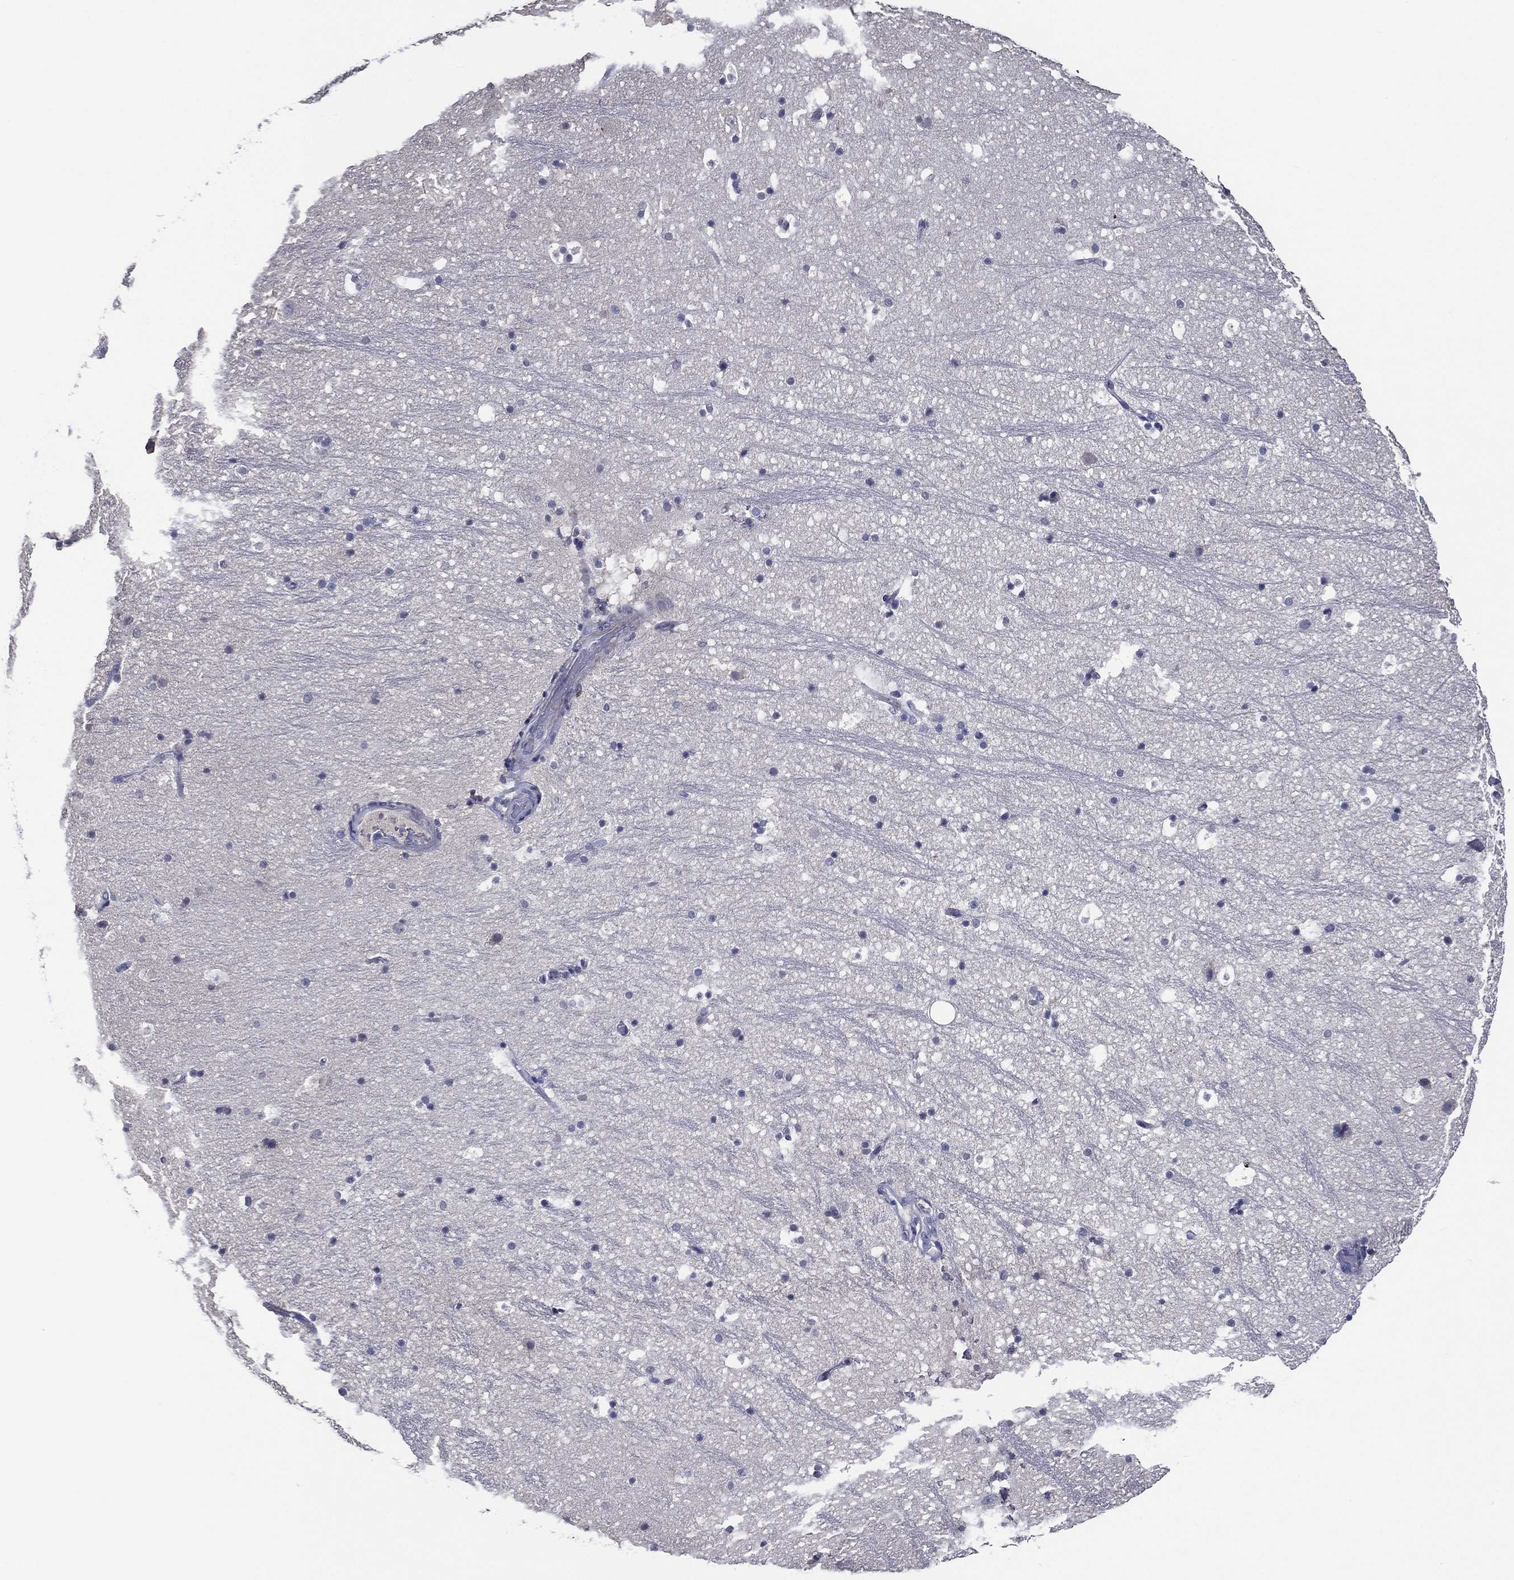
{"staining": {"intensity": "negative", "quantity": "none", "location": "none"}, "tissue": "hippocampus", "cell_type": "Glial cells", "image_type": "normal", "snomed": [{"axis": "morphology", "description": "Normal tissue, NOS"}, {"axis": "topography", "description": "Hippocampus"}], "caption": "An IHC micrograph of unremarkable hippocampus is shown. There is no staining in glial cells of hippocampus.", "gene": "TFAP2A", "patient": {"sex": "male", "age": 51}}